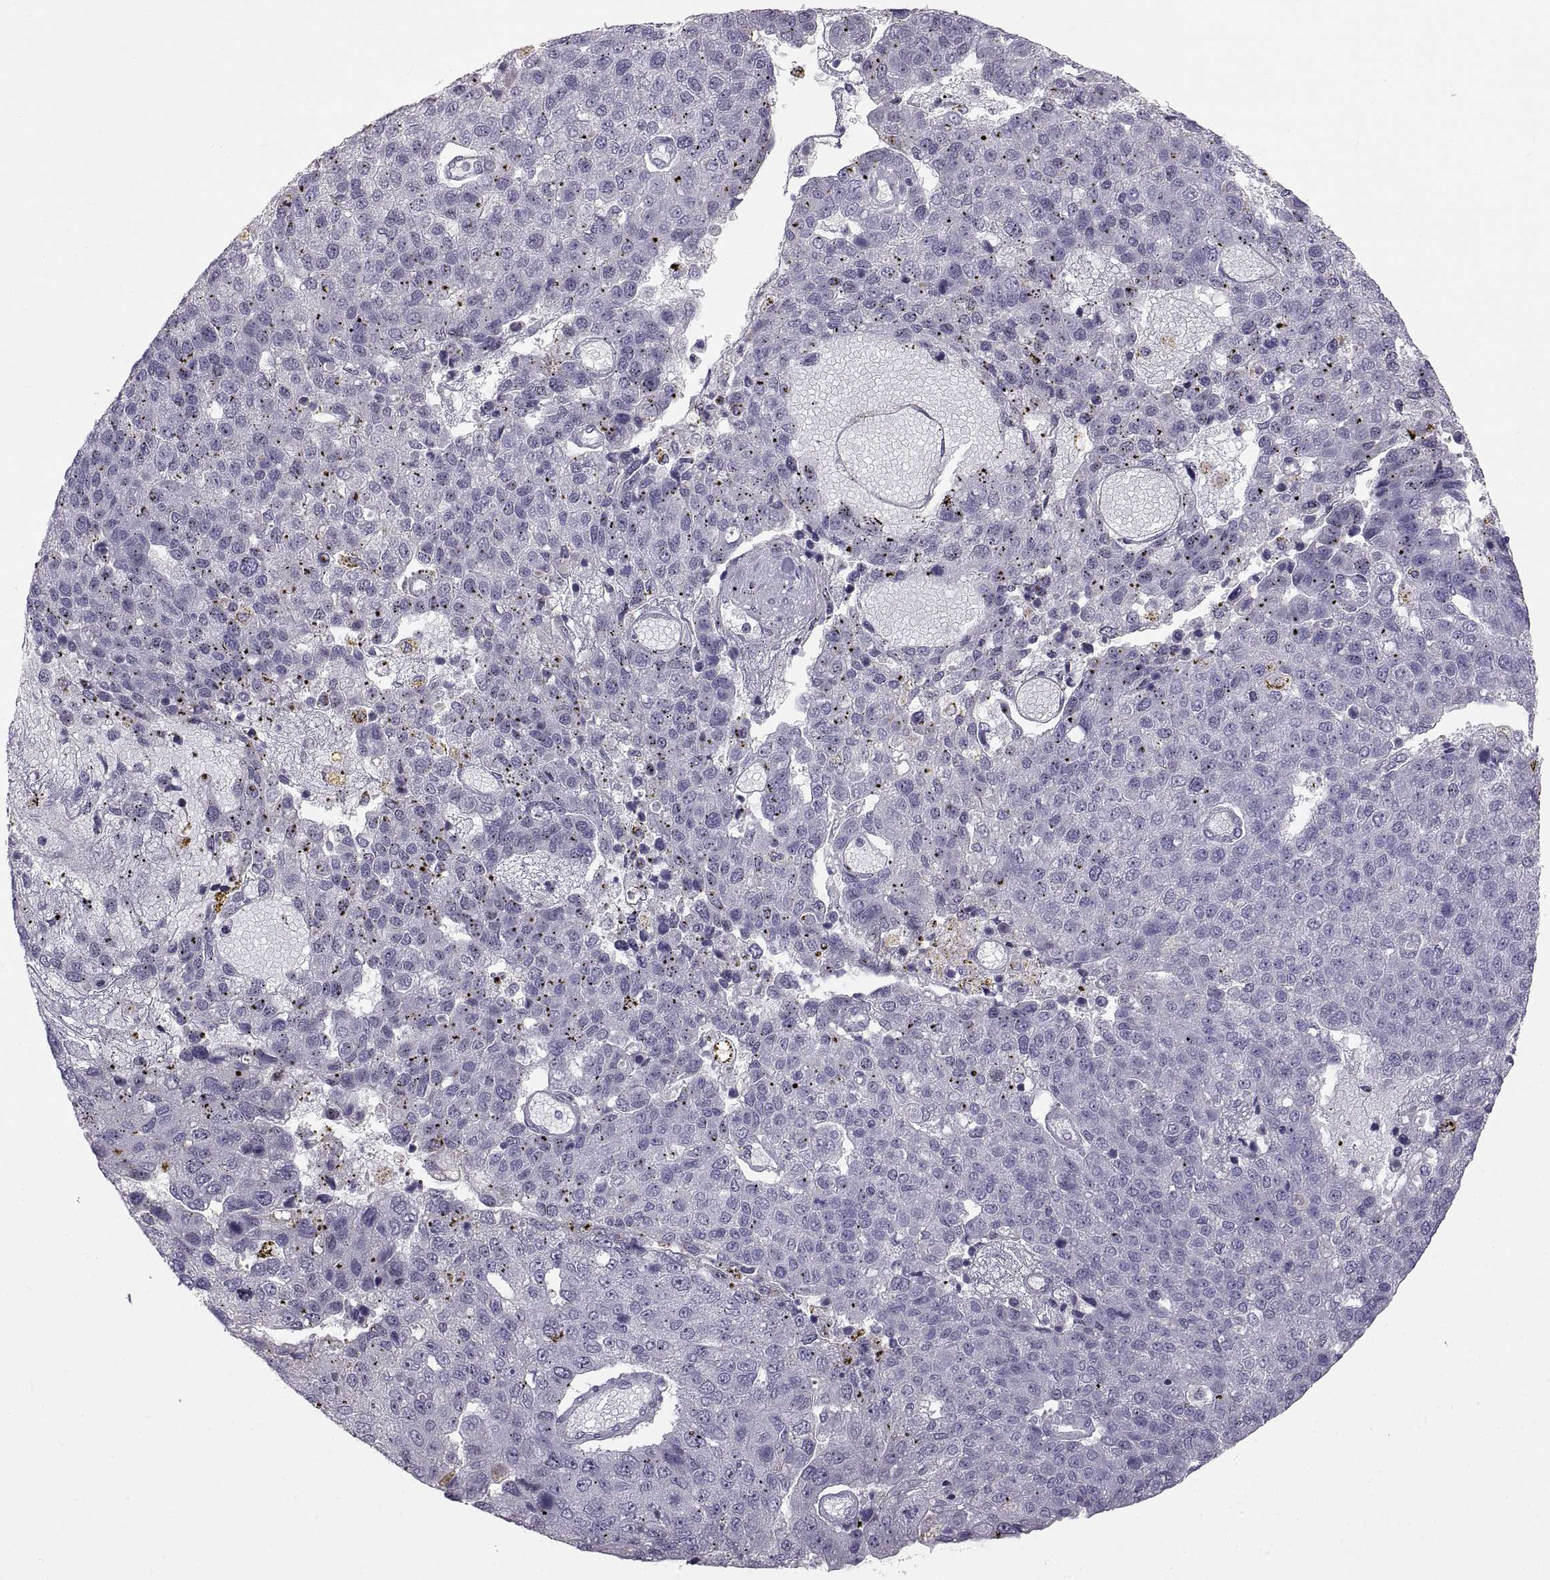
{"staining": {"intensity": "negative", "quantity": "none", "location": "none"}, "tissue": "pancreatic cancer", "cell_type": "Tumor cells", "image_type": "cancer", "snomed": [{"axis": "morphology", "description": "Adenocarcinoma, NOS"}, {"axis": "topography", "description": "Pancreas"}], "caption": "Human adenocarcinoma (pancreatic) stained for a protein using IHC shows no staining in tumor cells.", "gene": "WFDC8", "patient": {"sex": "female", "age": 61}}